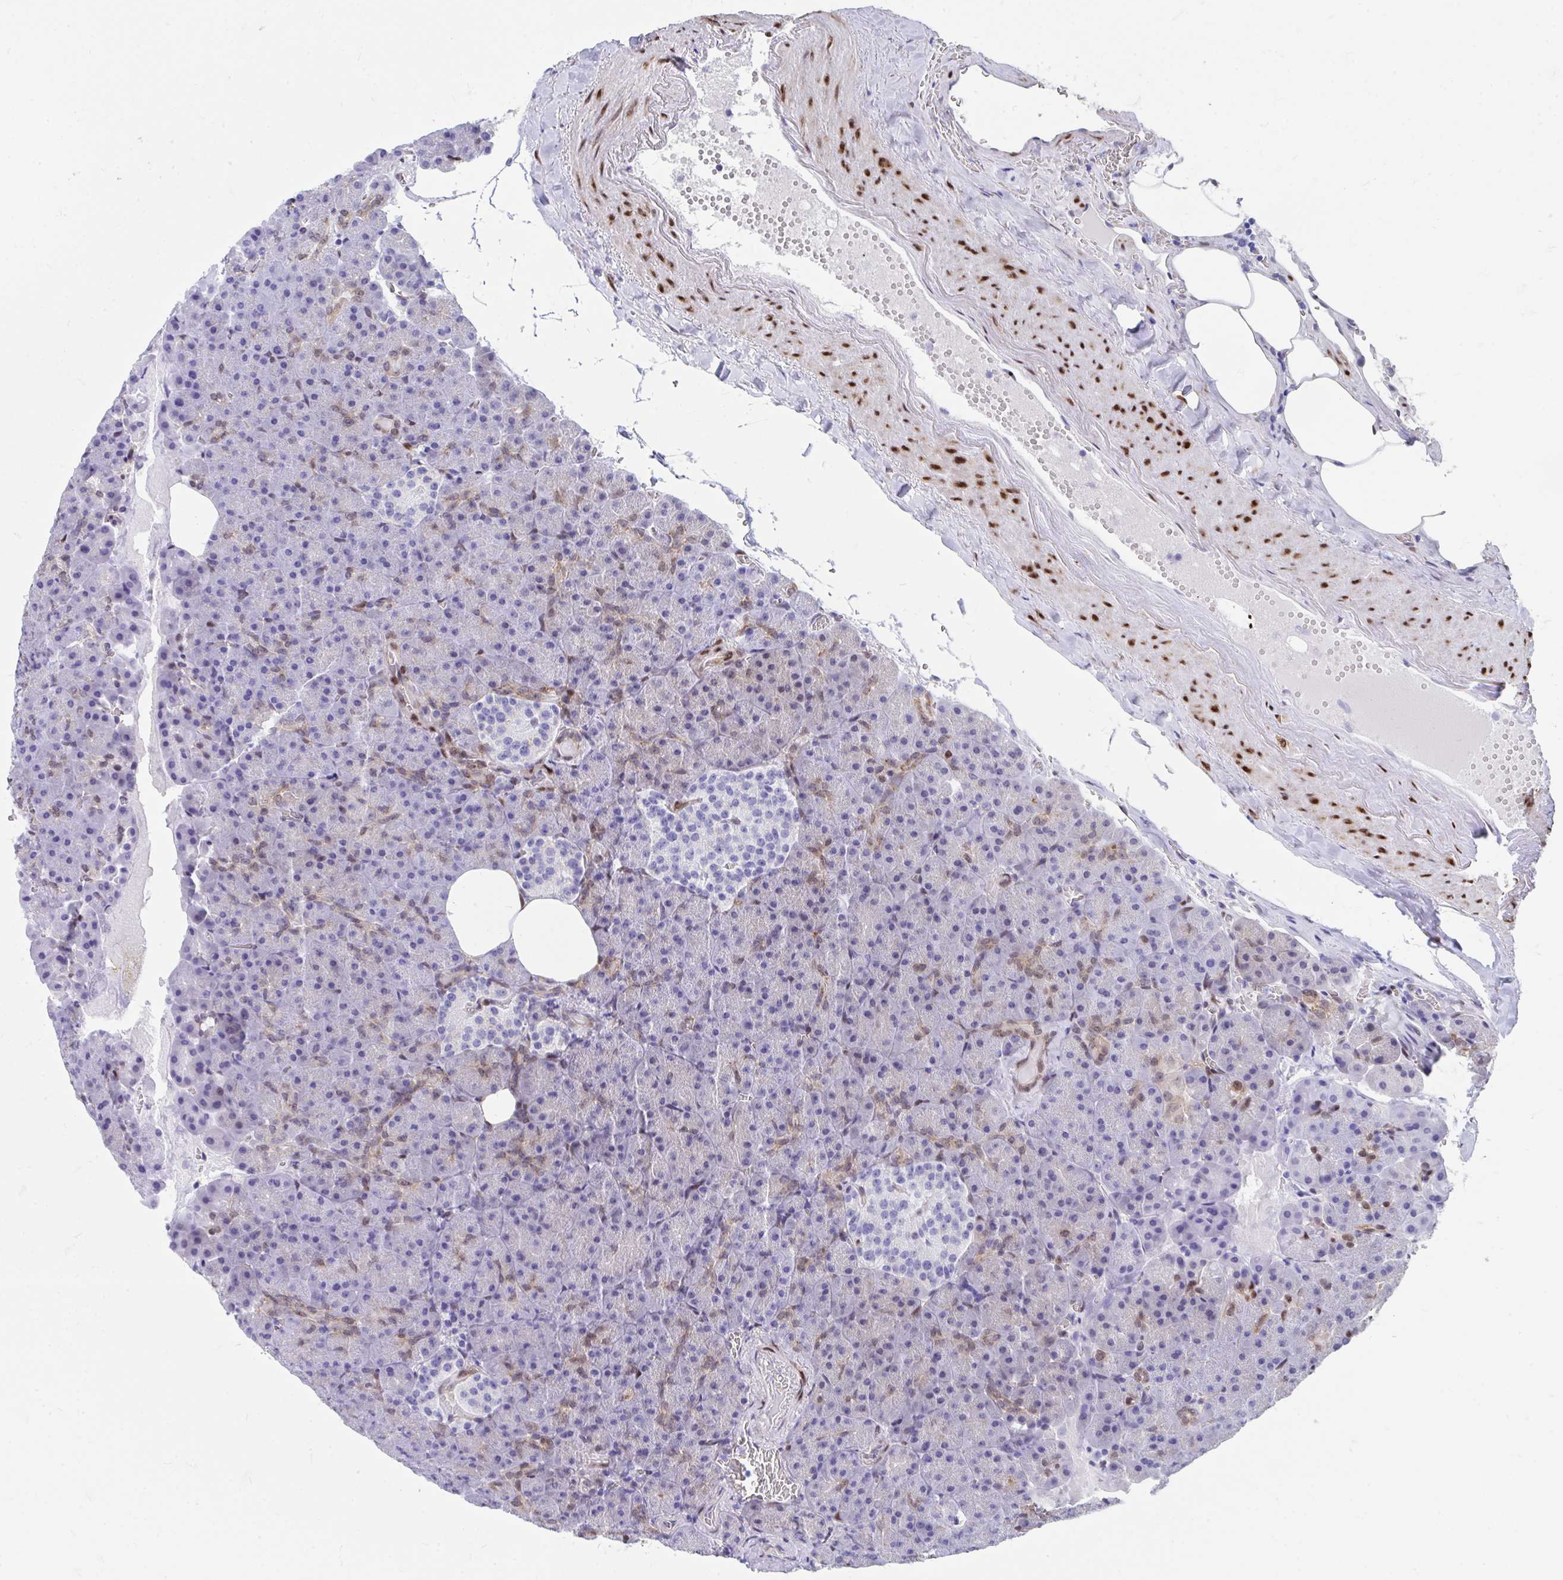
{"staining": {"intensity": "weak", "quantity": "<25%", "location": "cytoplasmic/membranous,nuclear"}, "tissue": "pancreas", "cell_type": "Exocrine glandular cells", "image_type": "normal", "snomed": [{"axis": "morphology", "description": "Normal tissue, NOS"}, {"axis": "topography", "description": "Pancreas"}], "caption": "A high-resolution photomicrograph shows immunohistochemistry staining of benign pancreas, which exhibits no significant staining in exocrine glandular cells.", "gene": "RBPMS", "patient": {"sex": "female", "age": 74}}